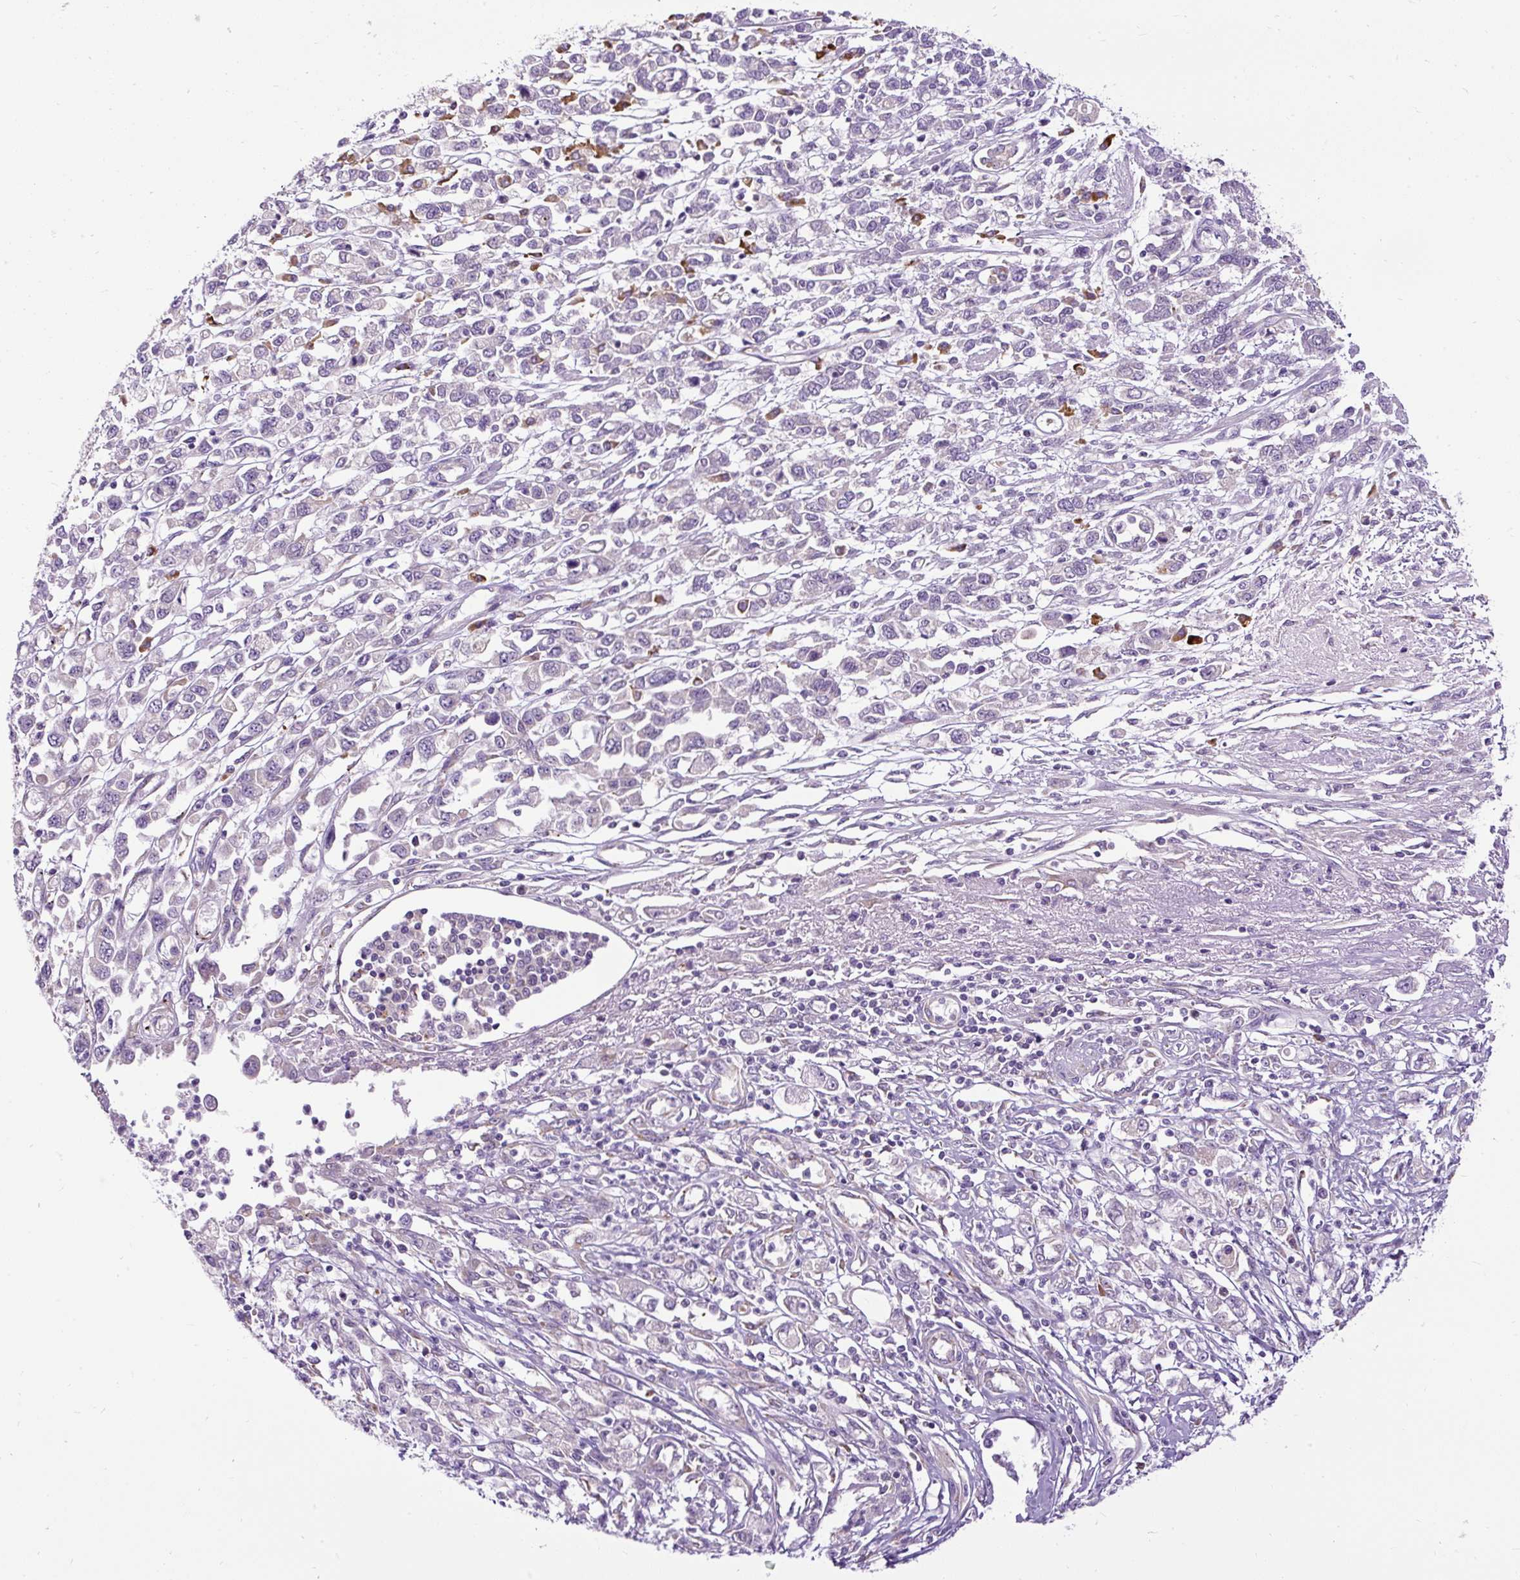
{"staining": {"intensity": "negative", "quantity": "none", "location": "none"}, "tissue": "stomach cancer", "cell_type": "Tumor cells", "image_type": "cancer", "snomed": [{"axis": "morphology", "description": "Adenocarcinoma, NOS"}, {"axis": "topography", "description": "Stomach"}], "caption": "This is a micrograph of IHC staining of adenocarcinoma (stomach), which shows no positivity in tumor cells.", "gene": "FMC1", "patient": {"sex": "female", "age": 76}}